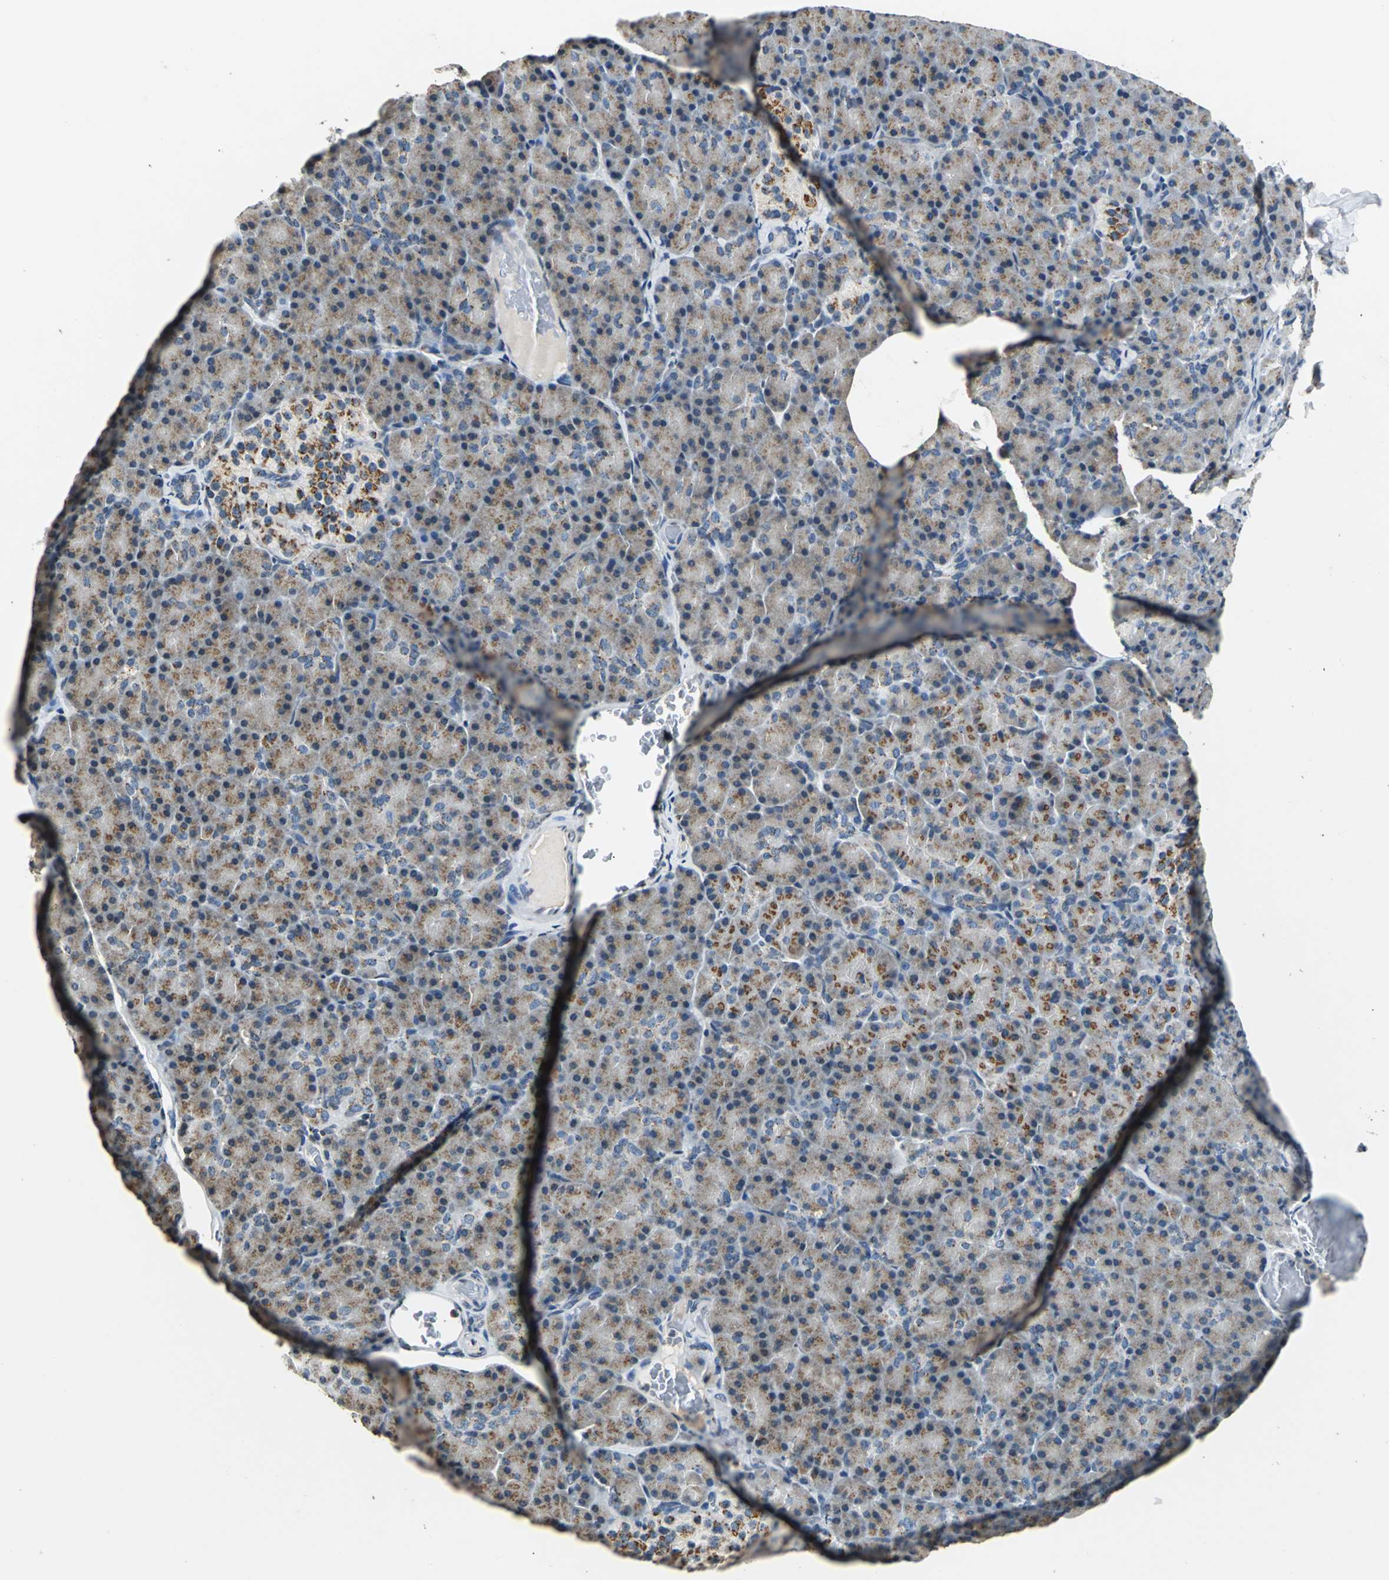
{"staining": {"intensity": "moderate", "quantity": "25%-75%", "location": "cytoplasmic/membranous"}, "tissue": "pancreas", "cell_type": "Exocrine glandular cells", "image_type": "normal", "snomed": [{"axis": "morphology", "description": "Normal tissue, NOS"}, {"axis": "topography", "description": "Pancreas"}], "caption": "Exocrine glandular cells reveal moderate cytoplasmic/membranous staining in about 25%-75% of cells in unremarkable pancreas. The staining is performed using DAB (3,3'-diaminobenzidine) brown chromogen to label protein expression. The nuclei are counter-stained blue using hematoxylin.", "gene": "TMEM115", "patient": {"sex": "female", "age": 43}}